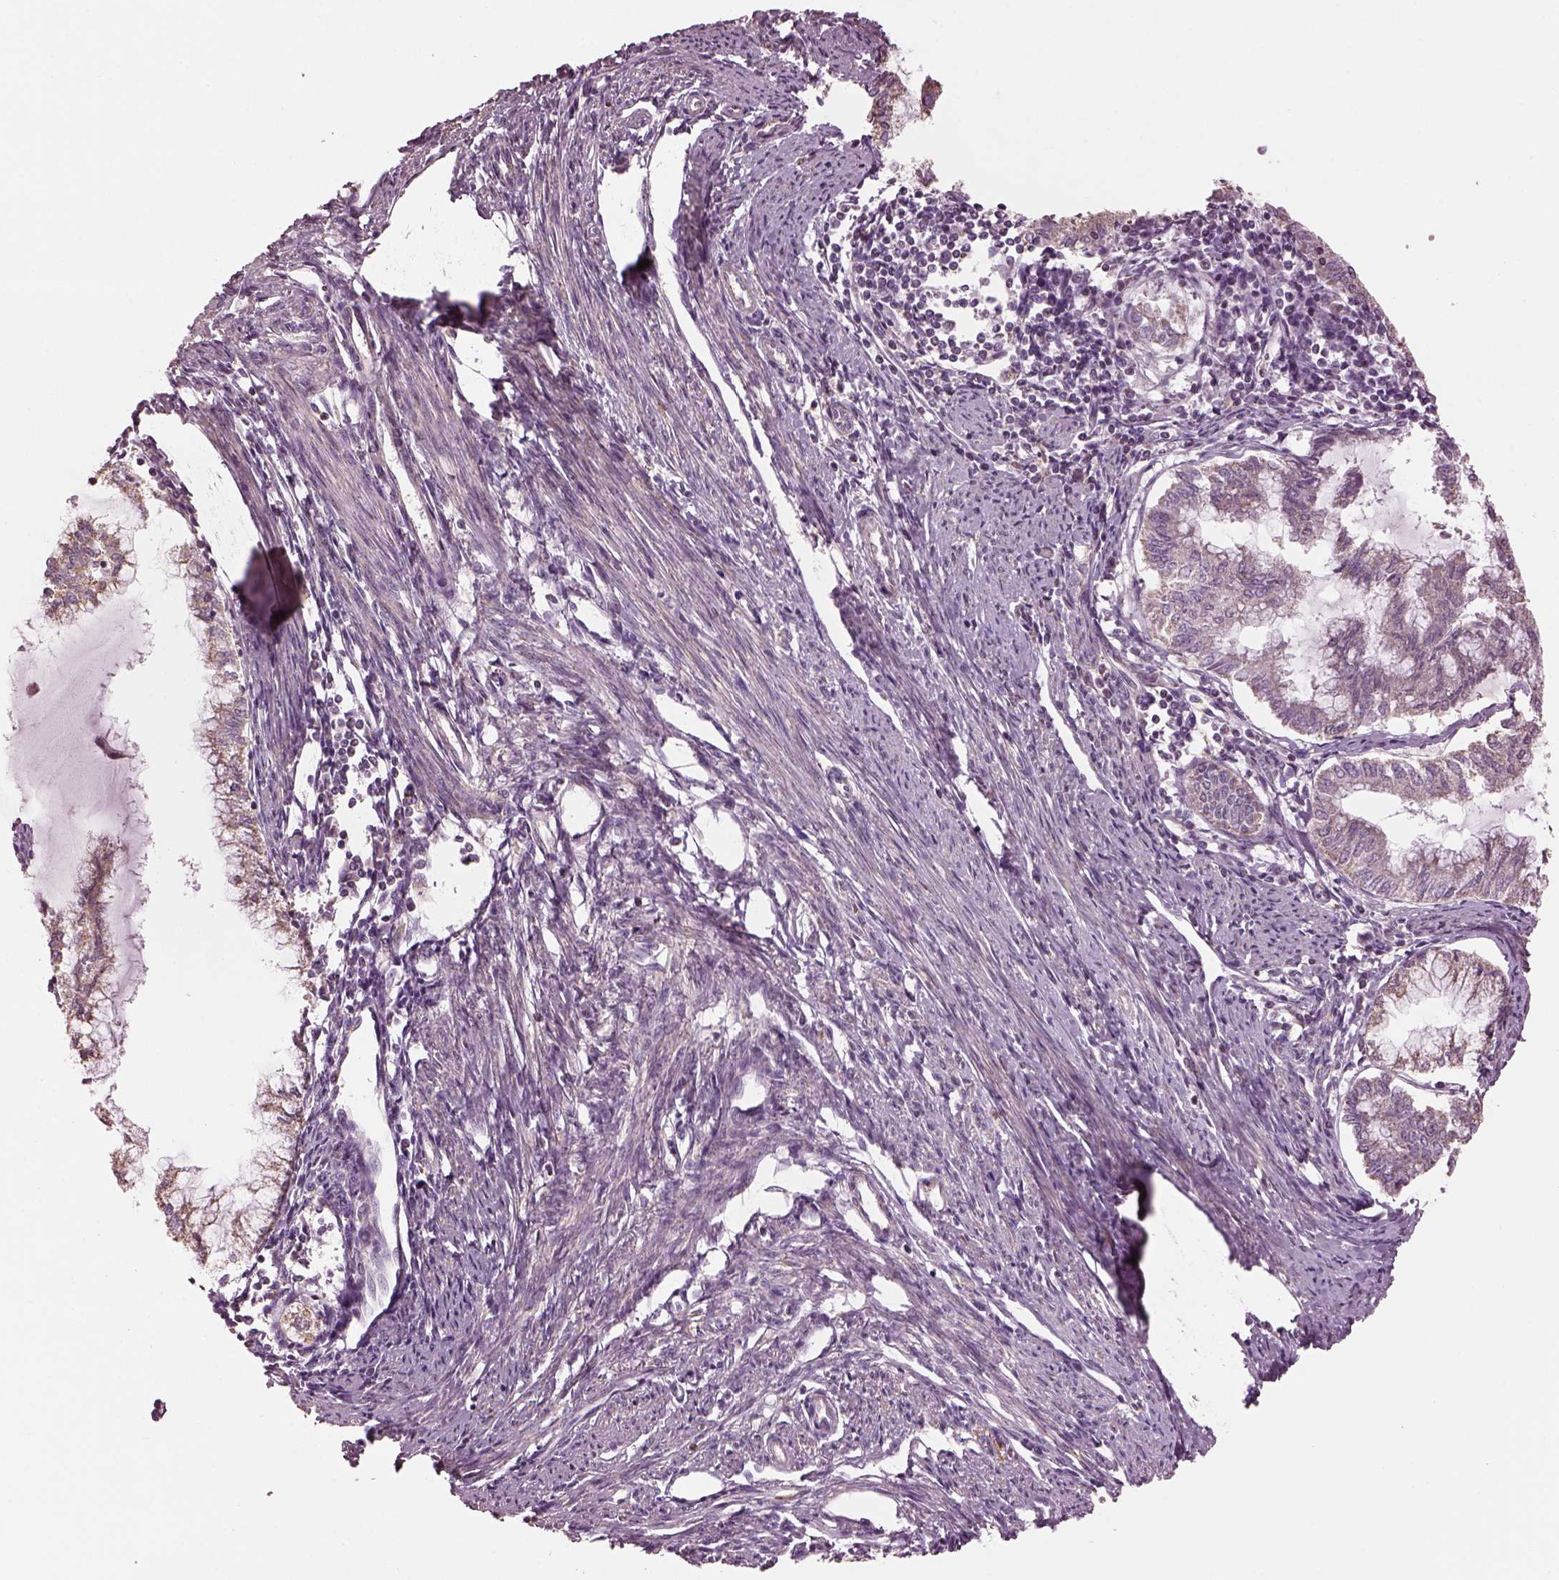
{"staining": {"intensity": "weak", "quantity": "25%-75%", "location": "cytoplasmic/membranous"}, "tissue": "endometrial cancer", "cell_type": "Tumor cells", "image_type": "cancer", "snomed": [{"axis": "morphology", "description": "Adenocarcinoma, NOS"}, {"axis": "topography", "description": "Endometrium"}], "caption": "The histopathology image demonstrates staining of endometrial cancer, revealing weak cytoplasmic/membranous protein expression (brown color) within tumor cells.", "gene": "SPATA7", "patient": {"sex": "female", "age": 79}}